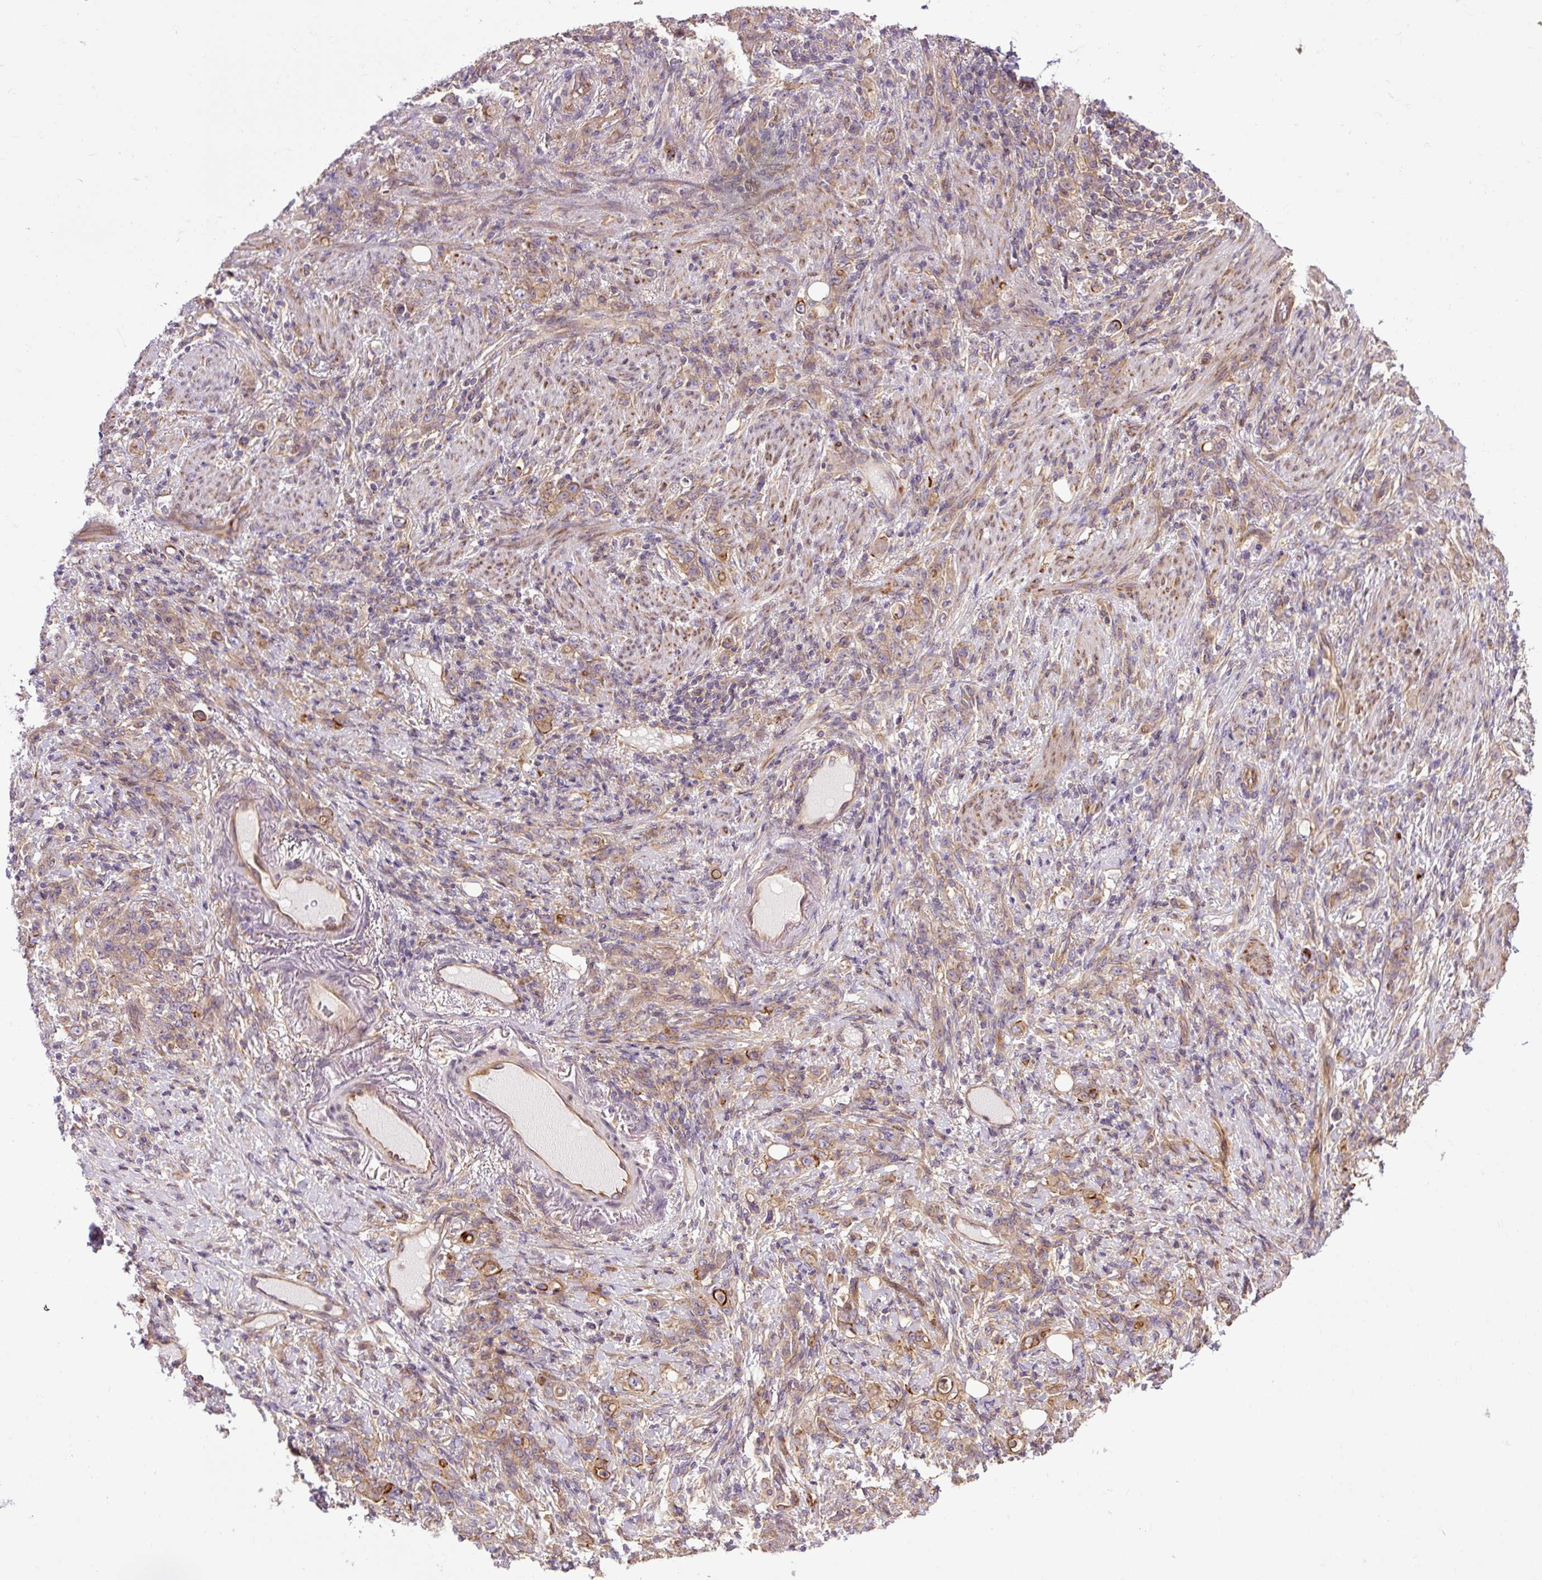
{"staining": {"intensity": "weak", "quantity": "25%-75%", "location": "cytoplasmic/membranous"}, "tissue": "stomach cancer", "cell_type": "Tumor cells", "image_type": "cancer", "snomed": [{"axis": "morphology", "description": "Normal tissue, NOS"}, {"axis": "morphology", "description": "Adenocarcinoma, NOS"}, {"axis": "topography", "description": "Stomach"}], "caption": "The photomicrograph shows a brown stain indicating the presence of a protein in the cytoplasmic/membranous of tumor cells in adenocarcinoma (stomach). (DAB (3,3'-diaminobenzidine) IHC, brown staining for protein, blue staining for nuclei).", "gene": "CCDC93", "patient": {"sex": "female", "age": 79}}